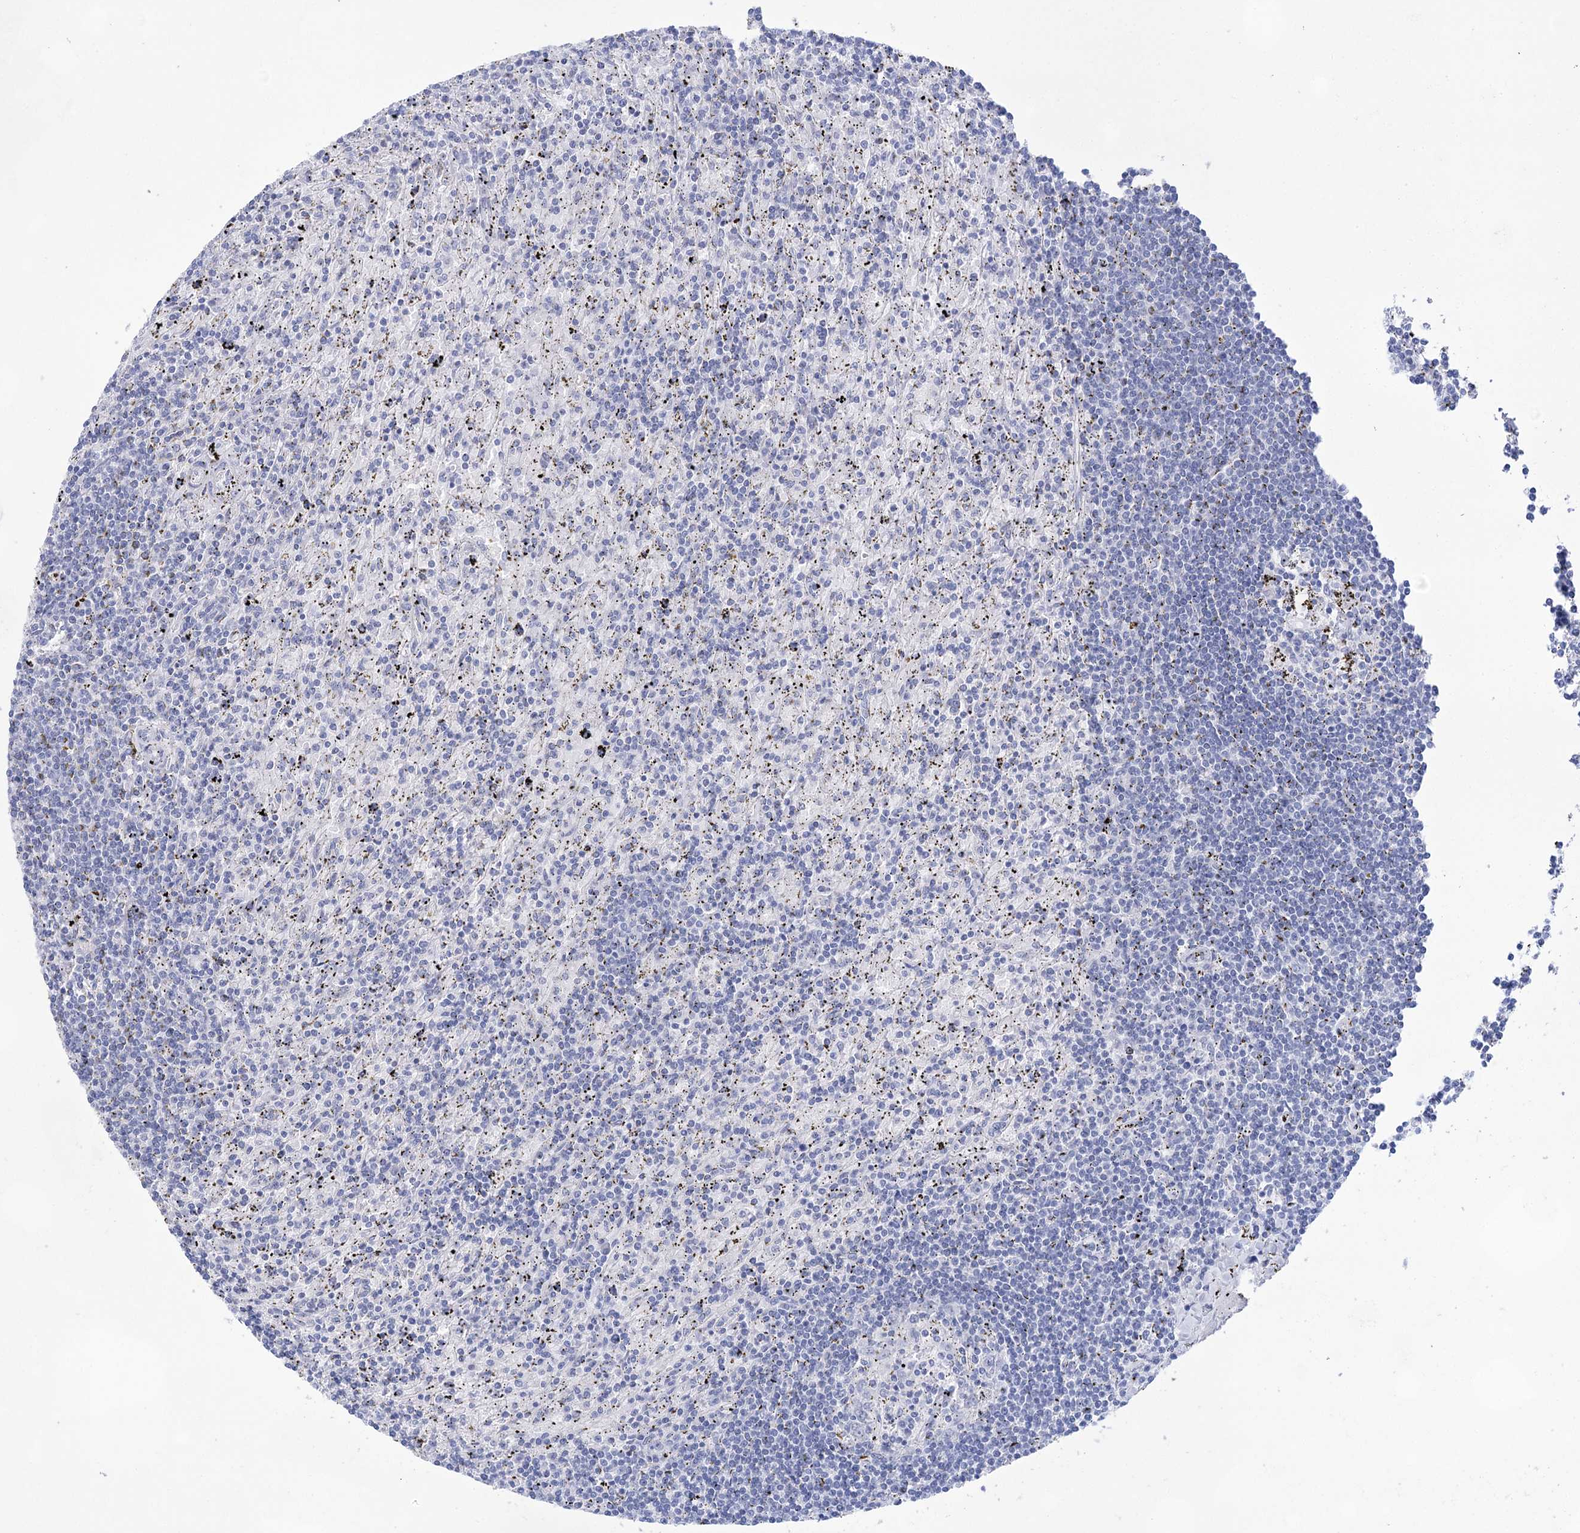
{"staining": {"intensity": "negative", "quantity": "none", "location": "none"}, "tissue": "lymphoma", "cell_type": "Tumor cells", "image_type": "cancer", "snomed": [{"axis": "morphology", "description": "Malignant lymphoma, non-Hodgkin's type, Low grade"}, {"axis": "topography", "description": "Spleen"}], "caption": "The immunohistochemistry micrograph has no significant expression in tumor cells of lymphoma tissue.", "gene": "LALBA", "patient": {"sex": "male", "age": 76}}